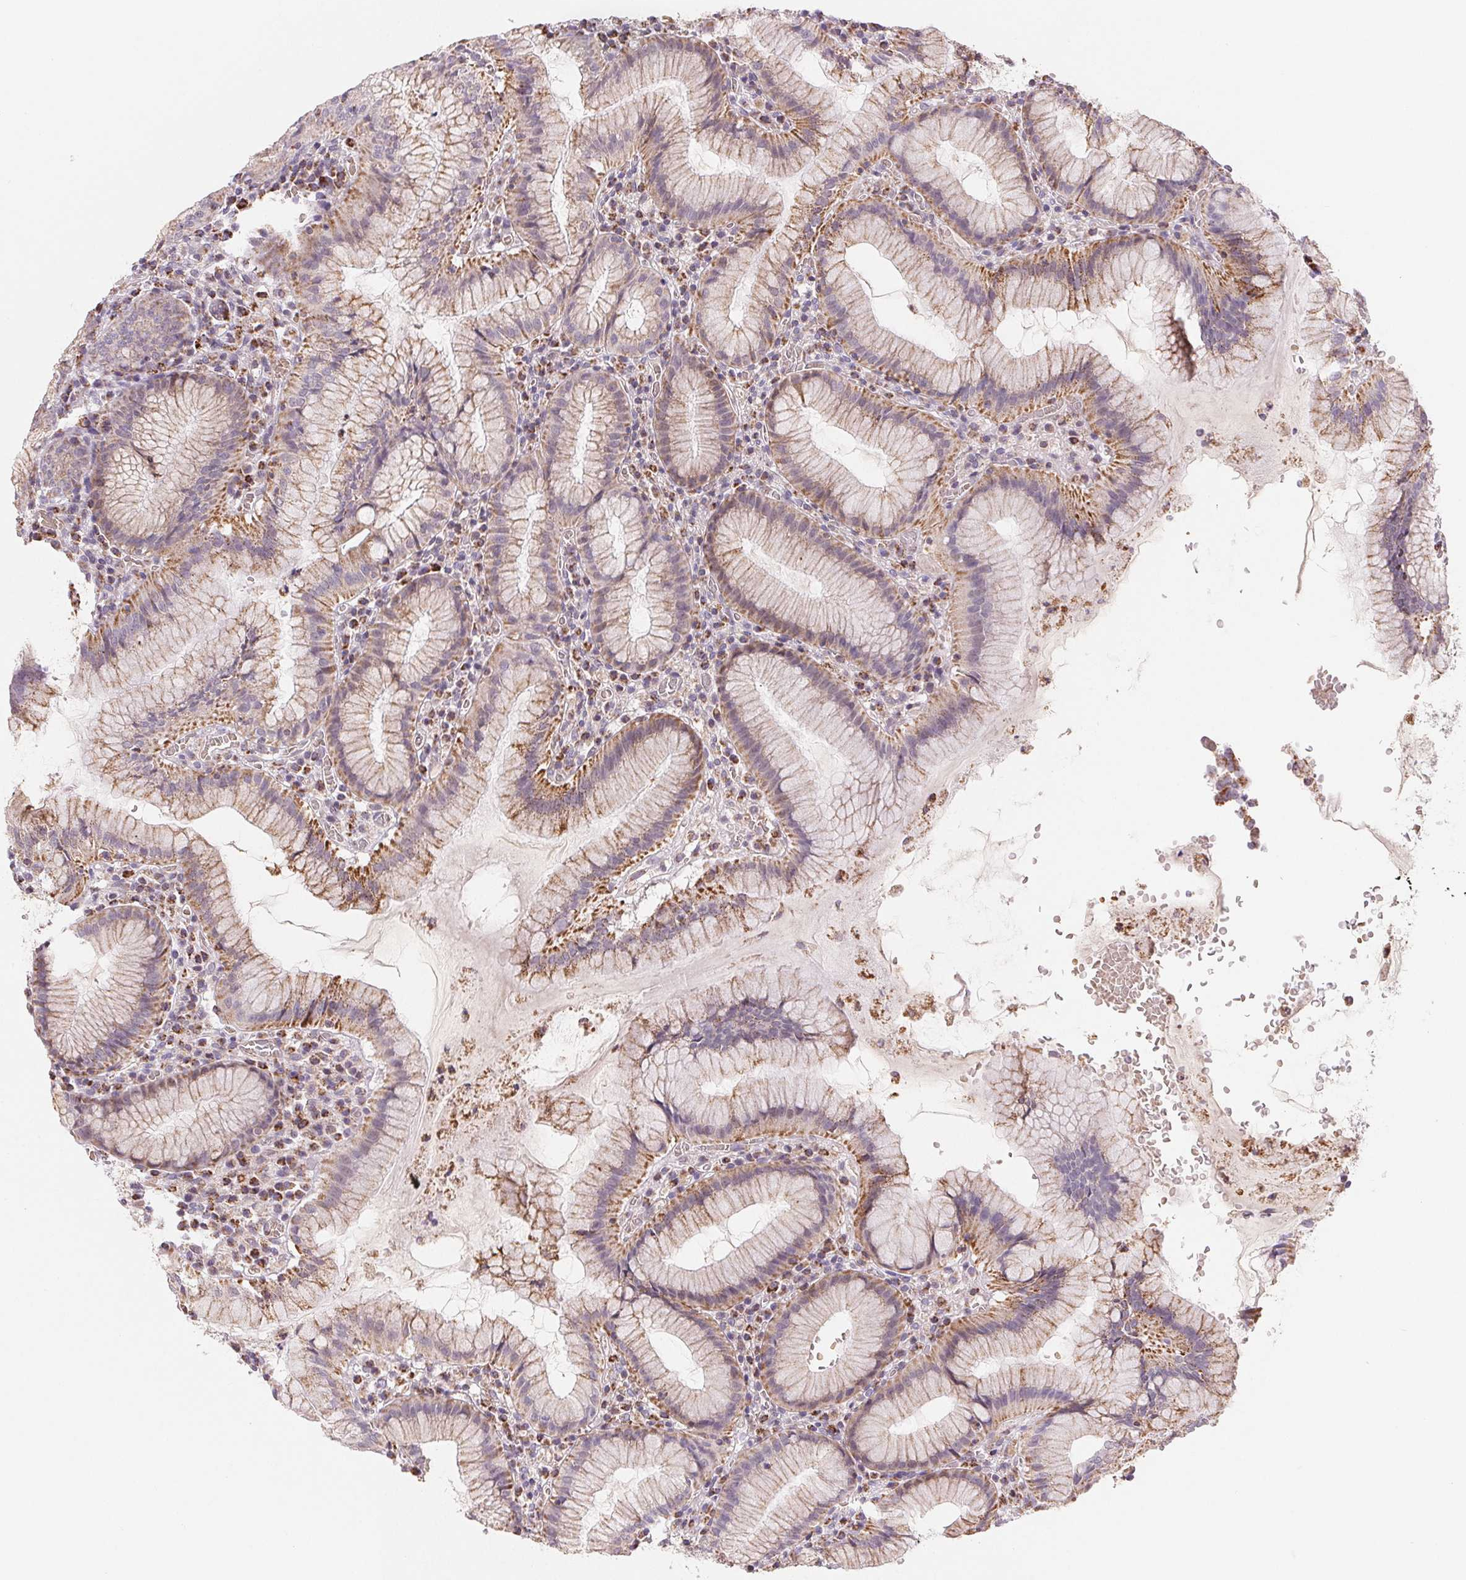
{"staining": {"intensity": "strong", "quantity": "25%-75%", "location": "cytoplasmic/membranous"}, "tissue": "stomach", "cell_type": "Glandular cells", "image_type": "normal", "snomed": [{"axis": "morphology", "description": "Normal tissue, NOS"}, {"axis": "topography", "description": "Stomach"}], "caption": "Protein expression analysis of normal stomach shows strong cytoplasmic/membranous staining in about 25%-75% of glandular cells. The protein is stained brown, and the nuclei are stained in blue (DAB IHC with brightfield microscopy, high magnification).", "gene": "HINT2", "patient": {"sex": "male", "age": 55}}